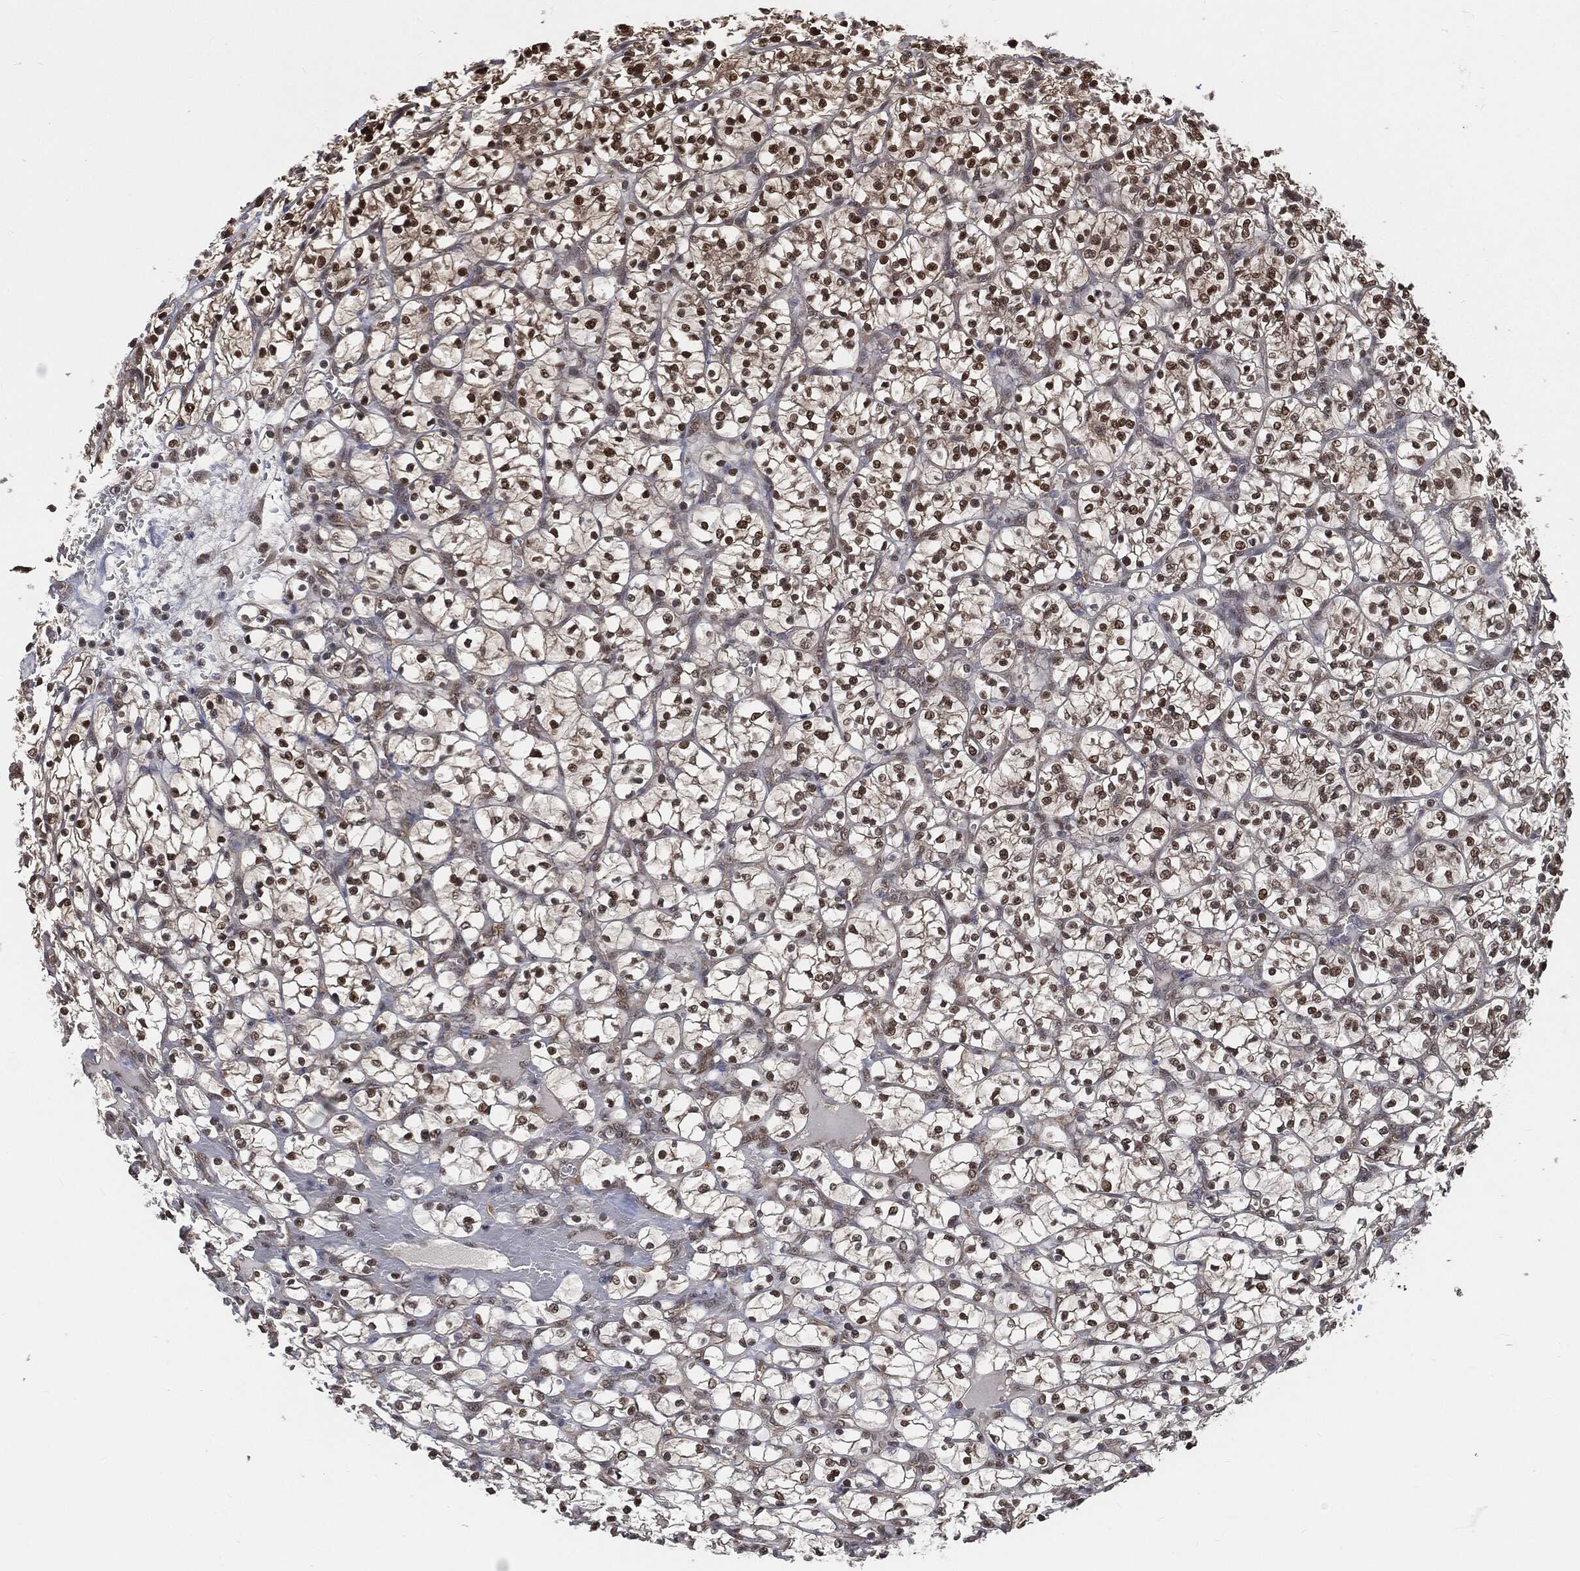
{"staining": {"intensity": "strong", "quantity": "25%-75%", "location": "nuclear"}, "tissue": "renal cancer", "cell_type": "Tumor cells", "image_type": "cancer", "snomed": [{"axis": "morphology", "description": "Adenocarcinoma, NOS"}, {"axis": "topography", "description": "Kidney"}], "caption": "IHC (DAB (3,3'-diaminobenzidine)) staining of human adenocarcinoma (renal) shows strong nuclear protein positivity in about 25%-75% of tumor cells.", "gene": "SHLD2", "patient": {"sex": "female", "age": 64}}